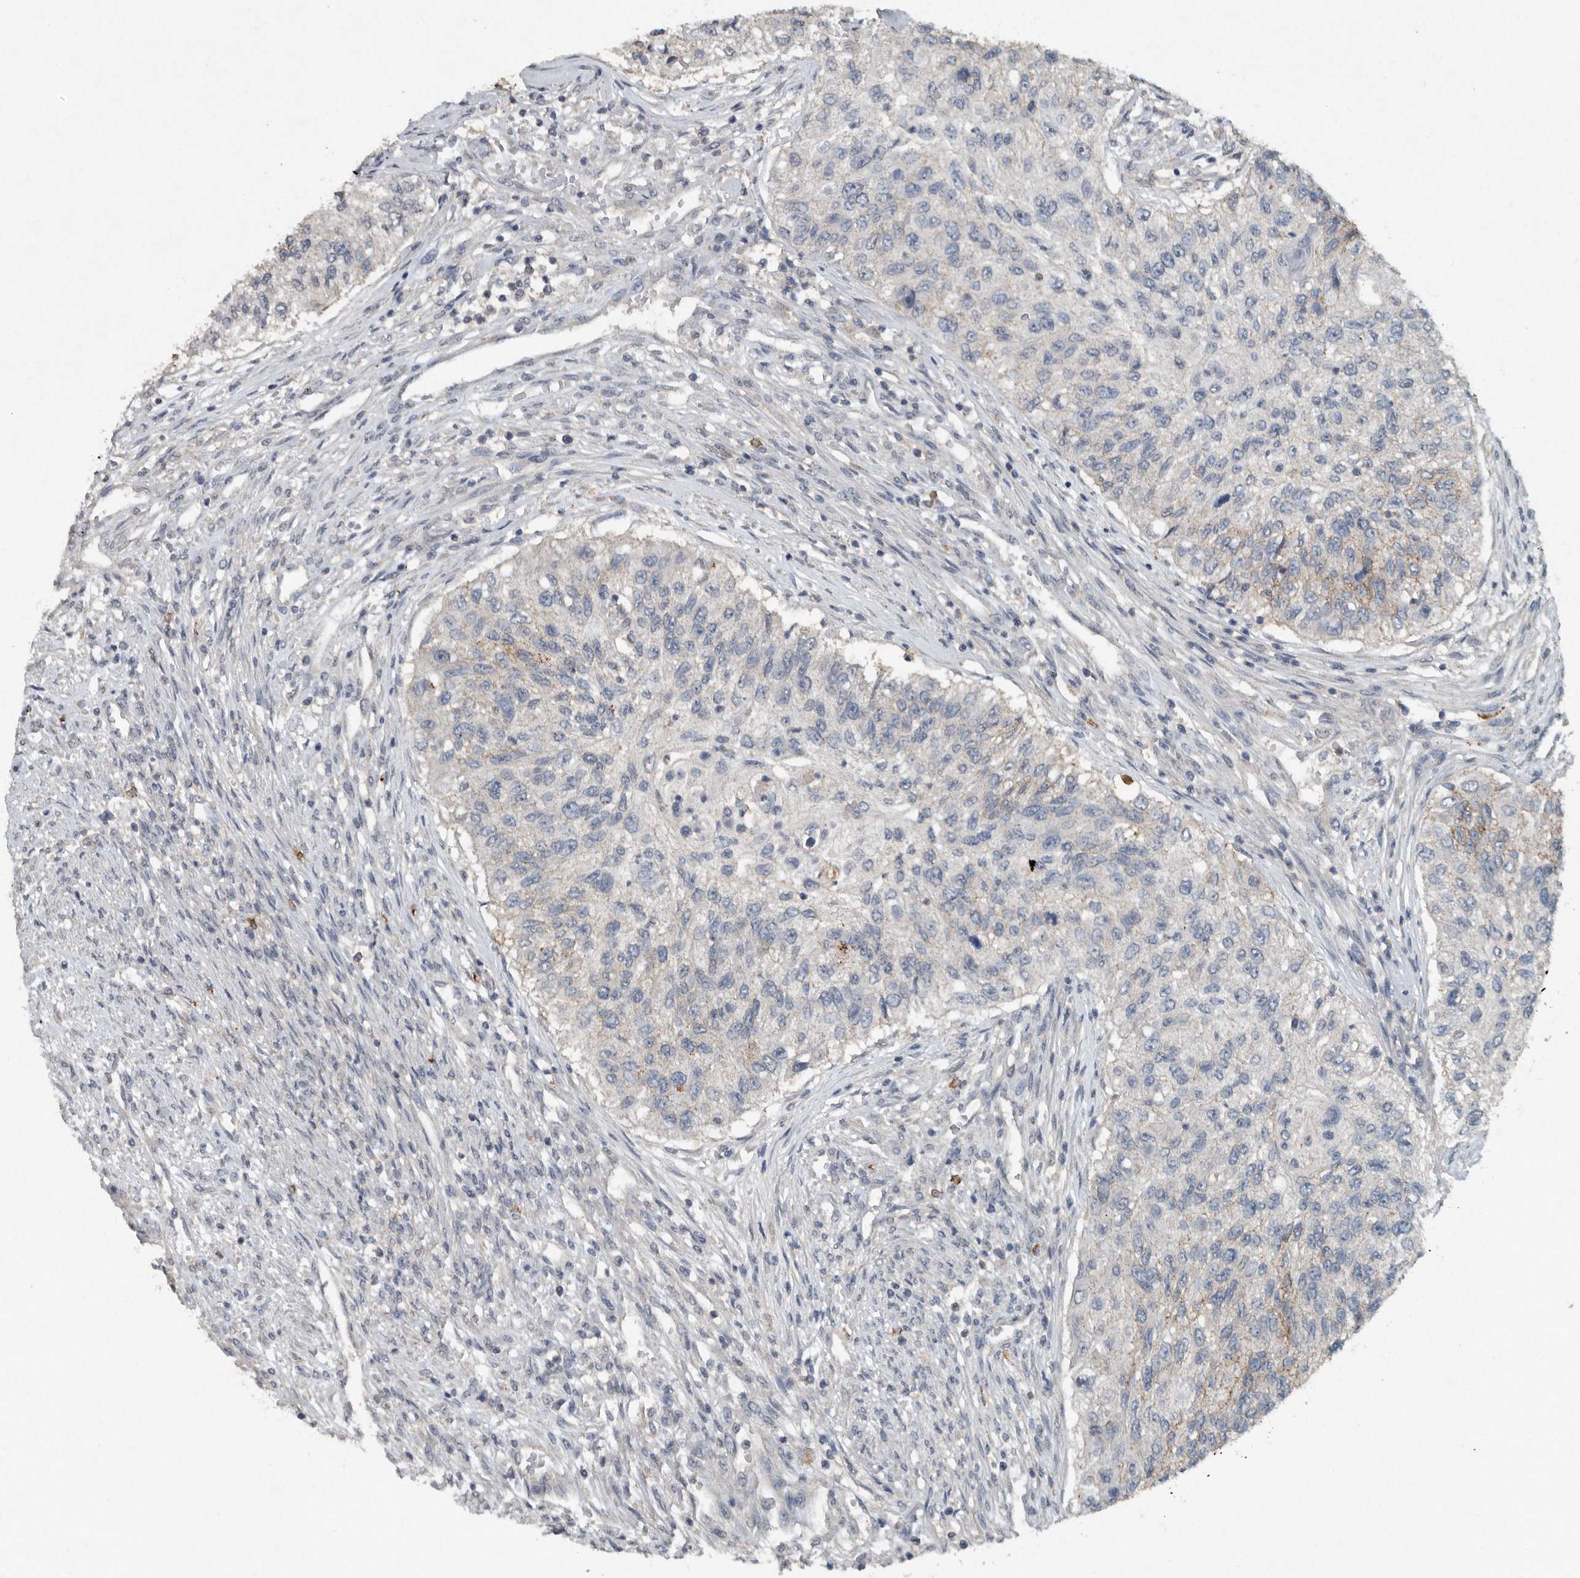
{"staining": {"intensity": "moderate", "quantity": "<25%", "location": "cytoplasmic/membranous"}, "tissue": "urothelial cancer", "cell_type": "Tumor cells", "image_type": "cancer", "snomed": [{"axis": "morphology", "description": "Urothelial carcinoma, High grade"}, {"axis": "topography", "description": "Urinary bladder"}], "caption": "IHC image of neoplastic tissue: urothelial cancer stained using IHC exhibits low levels of moderate protein expression localized specifically in the cytoplasmic/membranous of tumor cells, appearing as a cytoplasmic/membranous brown color.", "gene": "IL20", "patient": {"sex": "female", "age": 60}}